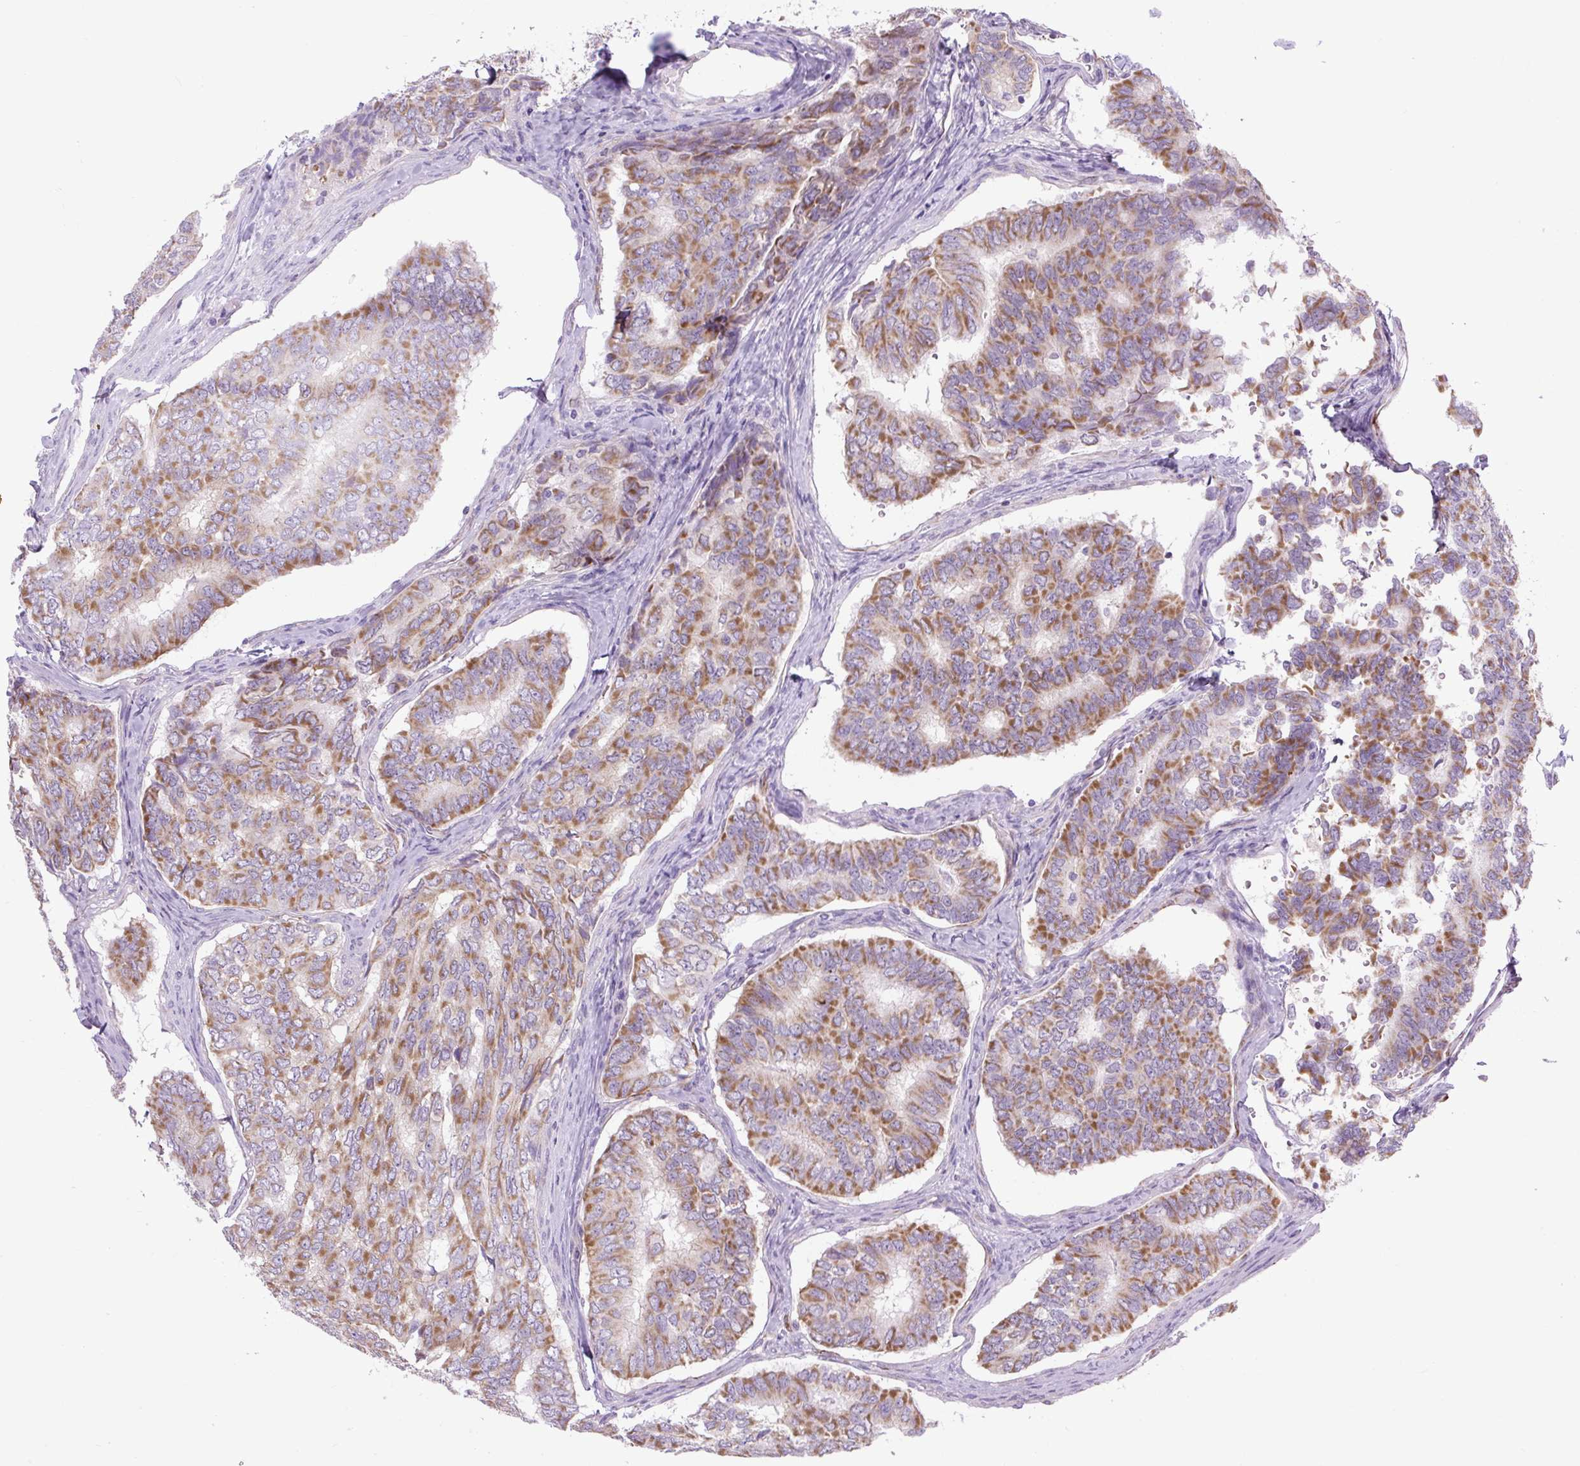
{"staining": {"intensity": "moderate", "quantity": ">75%", "location": "cytoplasmic/membranous"}, "tissue": "thyroid cancer", "cell_type": "Tumor cells", "image_type": "cancer", "snomed": [{"axis": "morphology", "description": "Papillary adenocarcinoma, NOS"}, {"axis": "topography", "description": "Thyroid gland"}], "caption": "Protein analysis of thyroid papillary adenocarcinoma tissue demonstrates moderate cytoplasmic/membranous staining in approximately >75% of tumor cells. (Stains: DAB (3,3'-diaminobenzidine) in brown, nuclei in blue, Microscopy: brightfield microscopy at high magnification).", "gene": "RNASE10", "patient": {"sex": "female", "age": 35}}